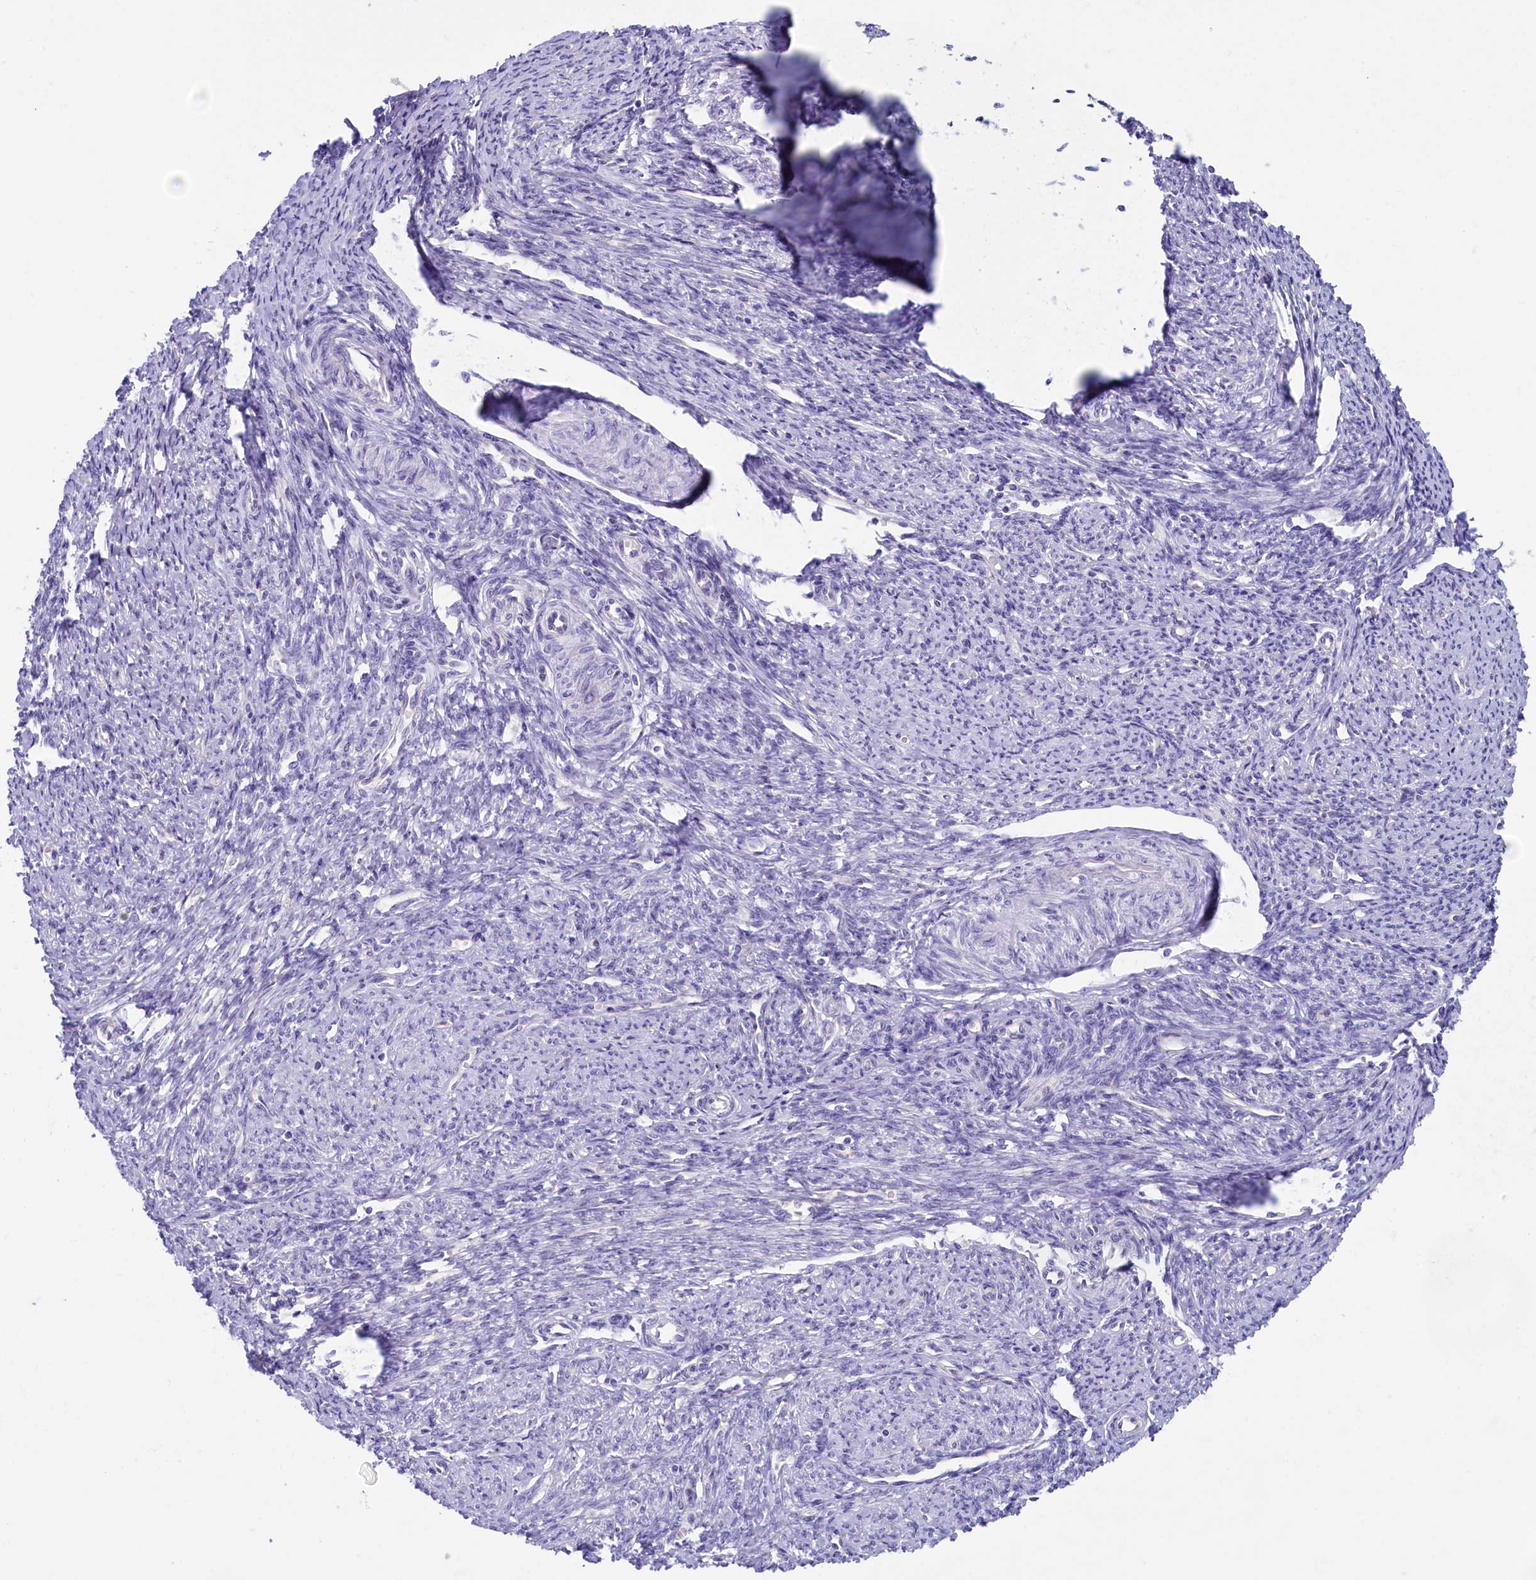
{"staining": {"intensity": "negative", "quantity": "none", "location": "none"}, "tissue": "smooth muscle", "cell_type": "Smooth muscle cells", "image_type": "normal", "snomed": [{"axis": "morphology", "description": "Normal tissue, NOS"}, {"axis": "topography", "description": "Smooth muscle"}, {"axis": "topography", "description": "Uterus"}], "caption": "A micrograph of human smooth muscle is negative for staining in smooth muscle cells.", "gene": "ZSWIM4", "patient": {"sex": "female", "age": 59}}